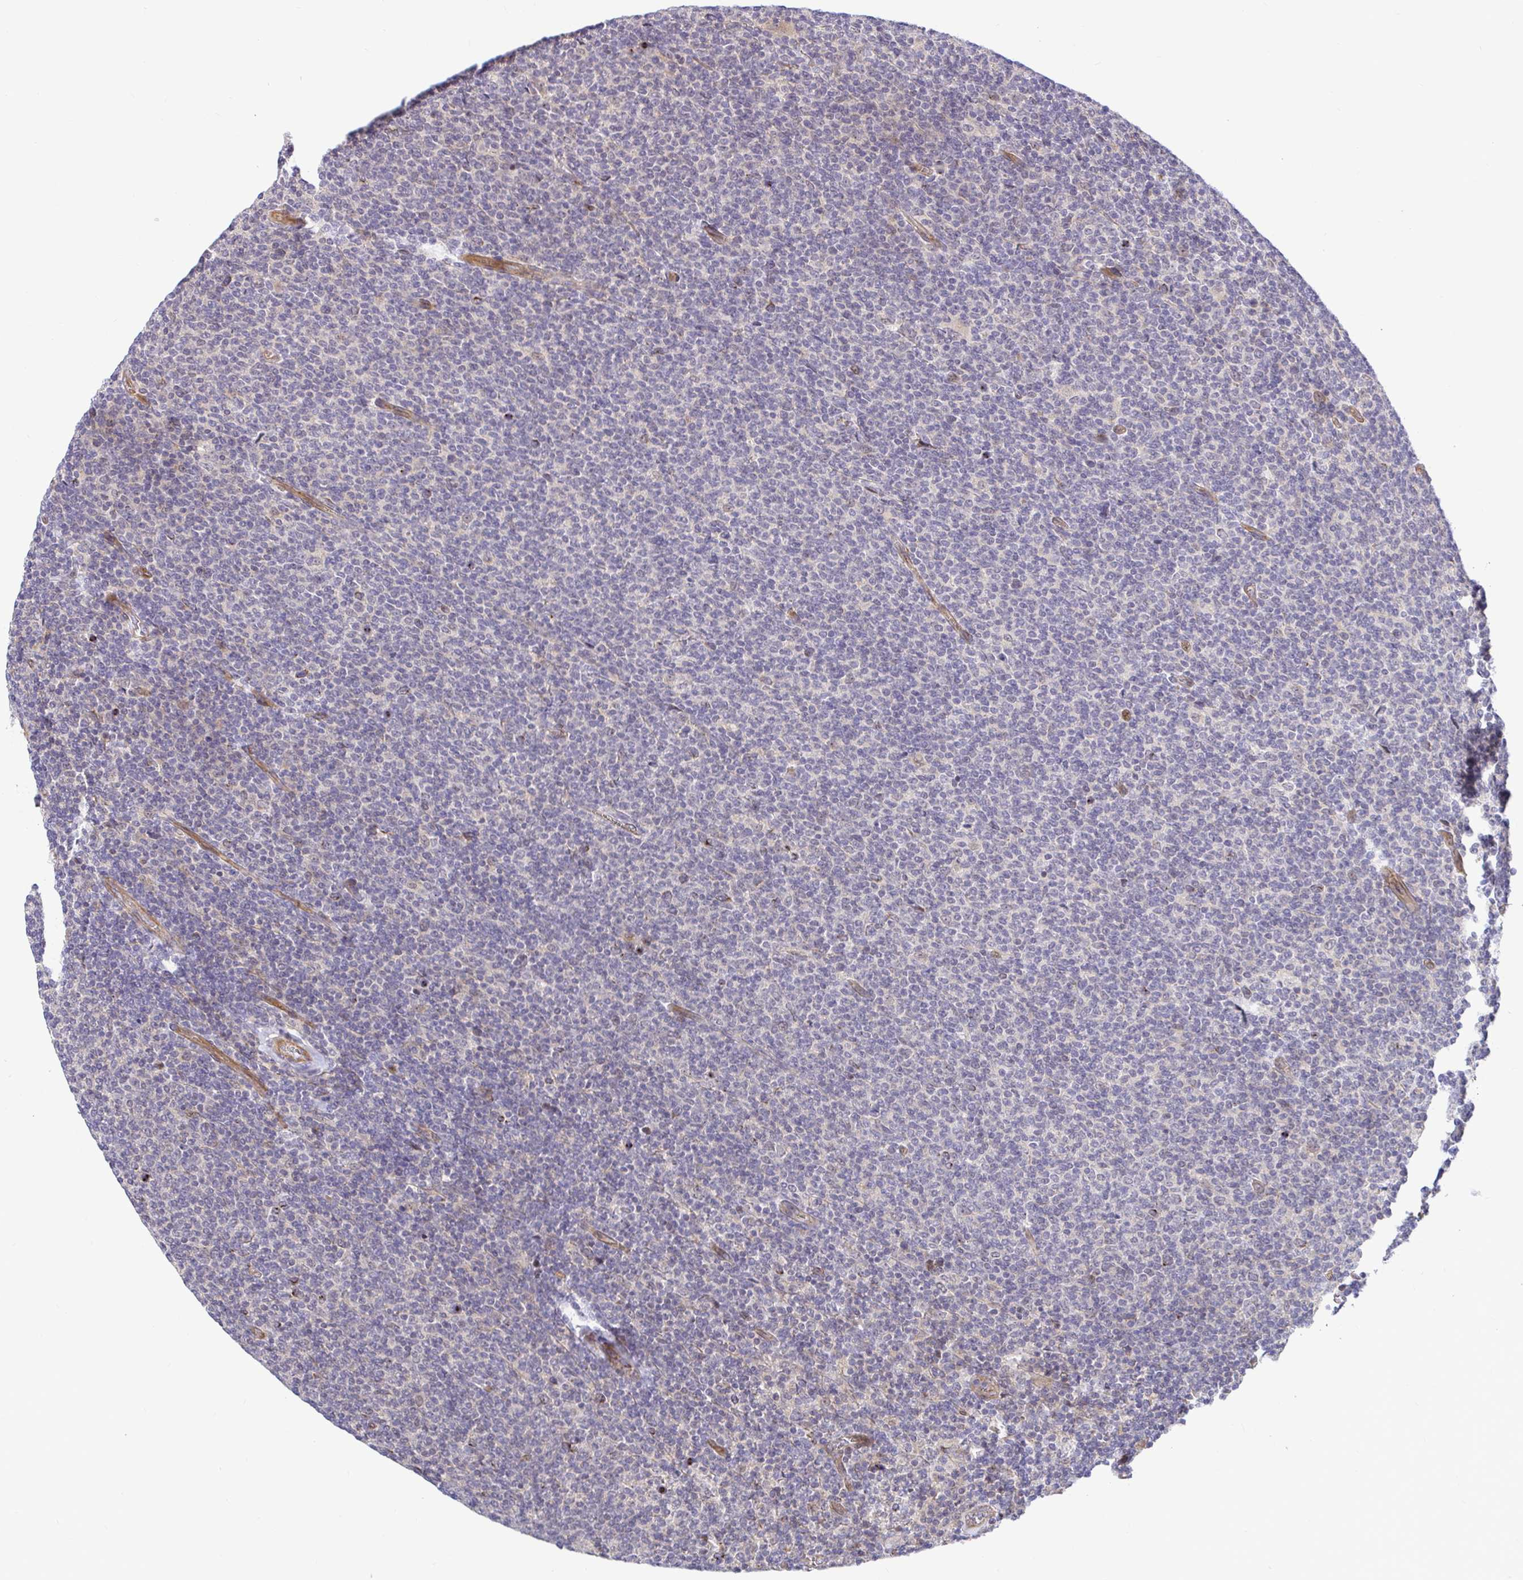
{"staining": {"intensity": "negative", "quantity": "none", "location": "none"}, "tissue": "lymphoma", "cell_type": "Tumor cells", "image_type": "cancer", "snomed": [{"axis": "morphology", "description": "Malignant lymphoma, non-Hodgkin's type, Low grade"}, {"axis": "topography", "description": "Lymph node"}], "caption": "An immunohistochemistry photomicrograph of low-grade malignant lymphoma, non-Hodgkin's type is shown. There is no staining in tumor cells of low-grade malignant lymphoma, non-Hodgkin's type.", "gene": "TRIM55", "patient": {"sex": "male", "age": 52}}